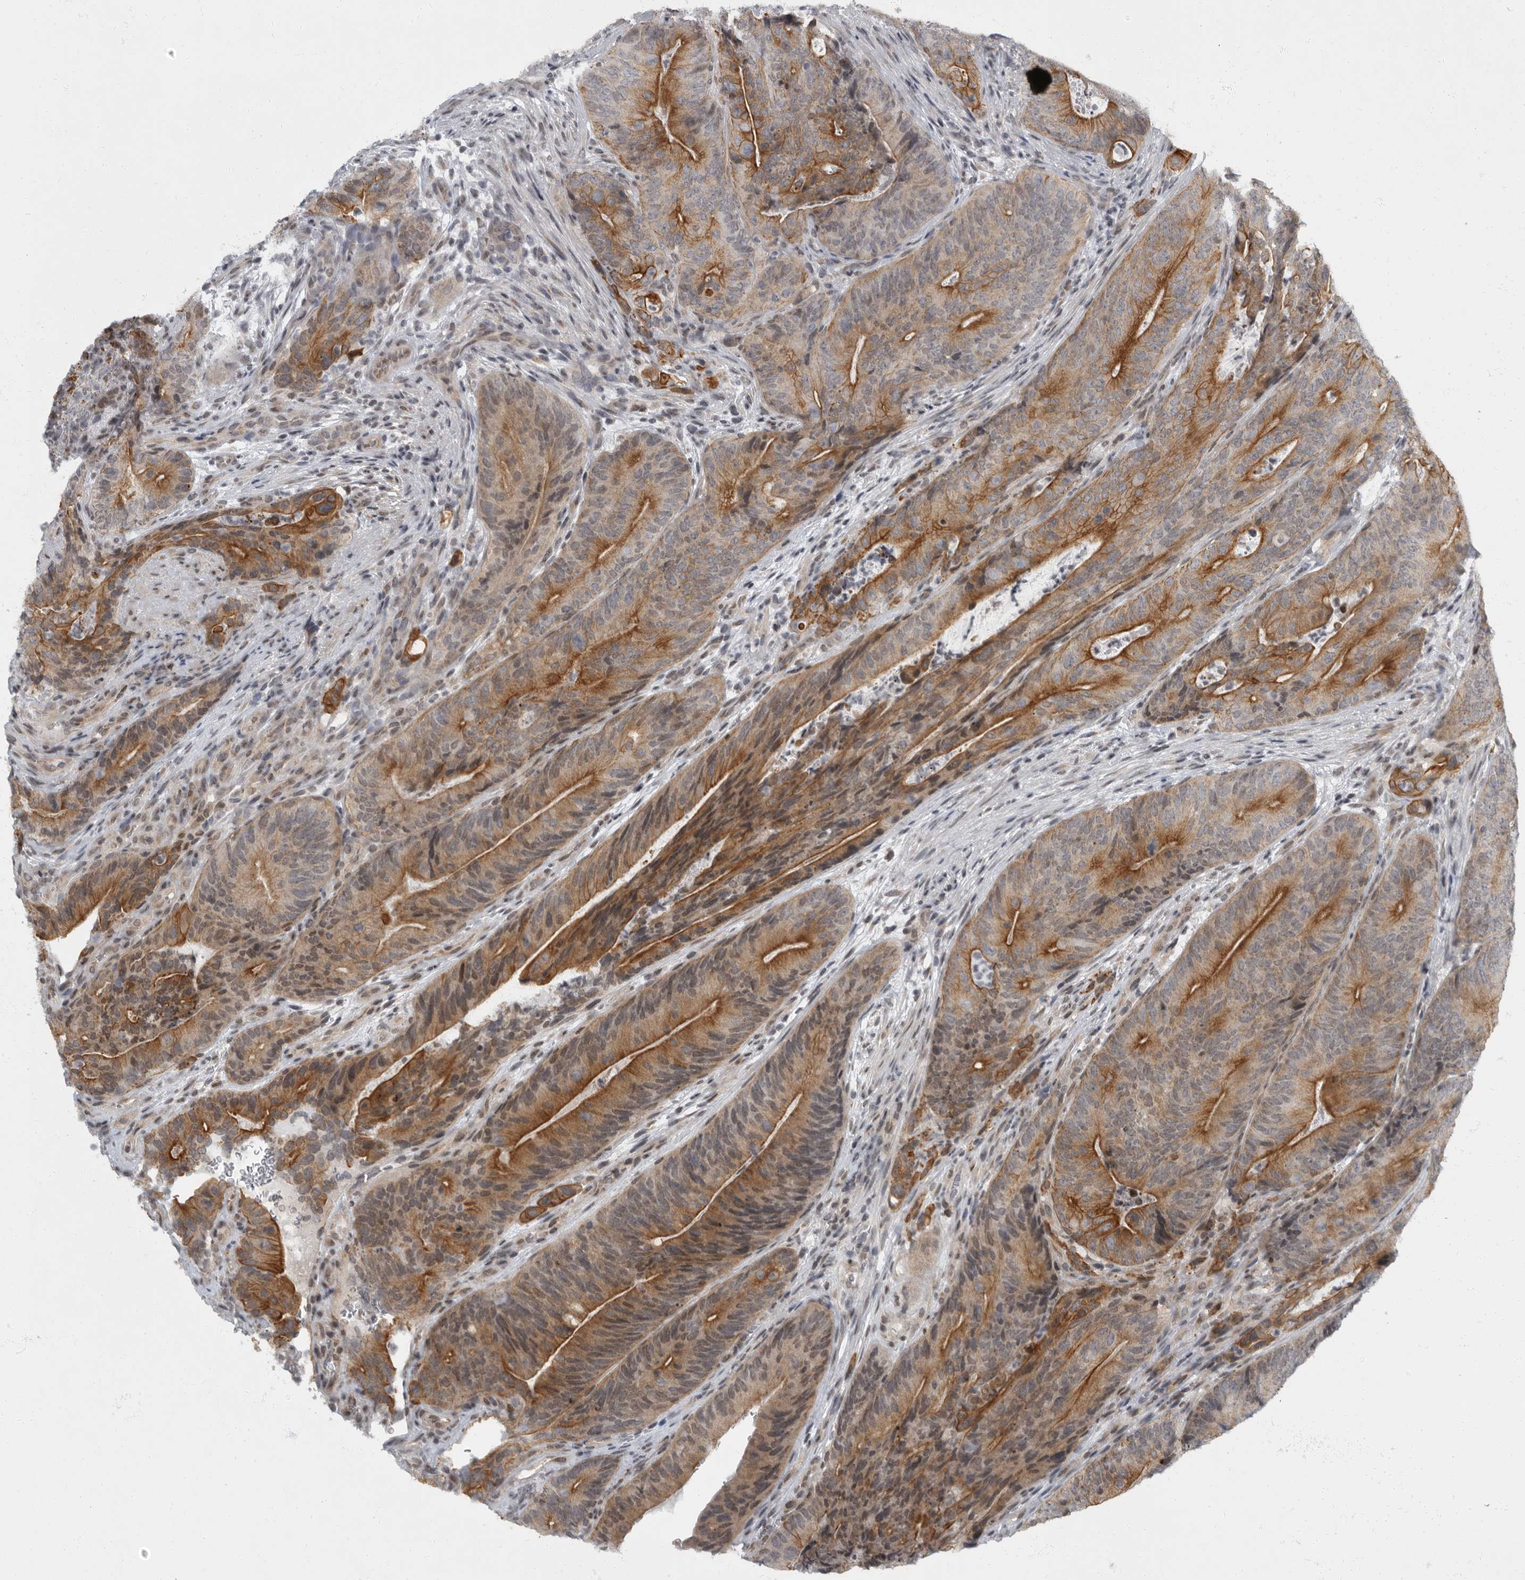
{"staining": {"intensity": "moderate", "quantity": ">75%", "location": "cytoplasmic/membranous"}, "tissue": "colorectal cancer", "cell_type": "Tumor cells", "image_type": "cancer", "snomed": [{"axis": "morphology", "description": "Normal tissue, NOS"}, {"axis": "topography", "description": "Colon"}], "caption": "About >75% of tumor cells in colorectal cancer show moderate cytoplasmic/membranous protein positivity as visualized by brown immunohistochemical staining.", "gene": "EVI5", "patient": {"sex": "female", "age": 82}}